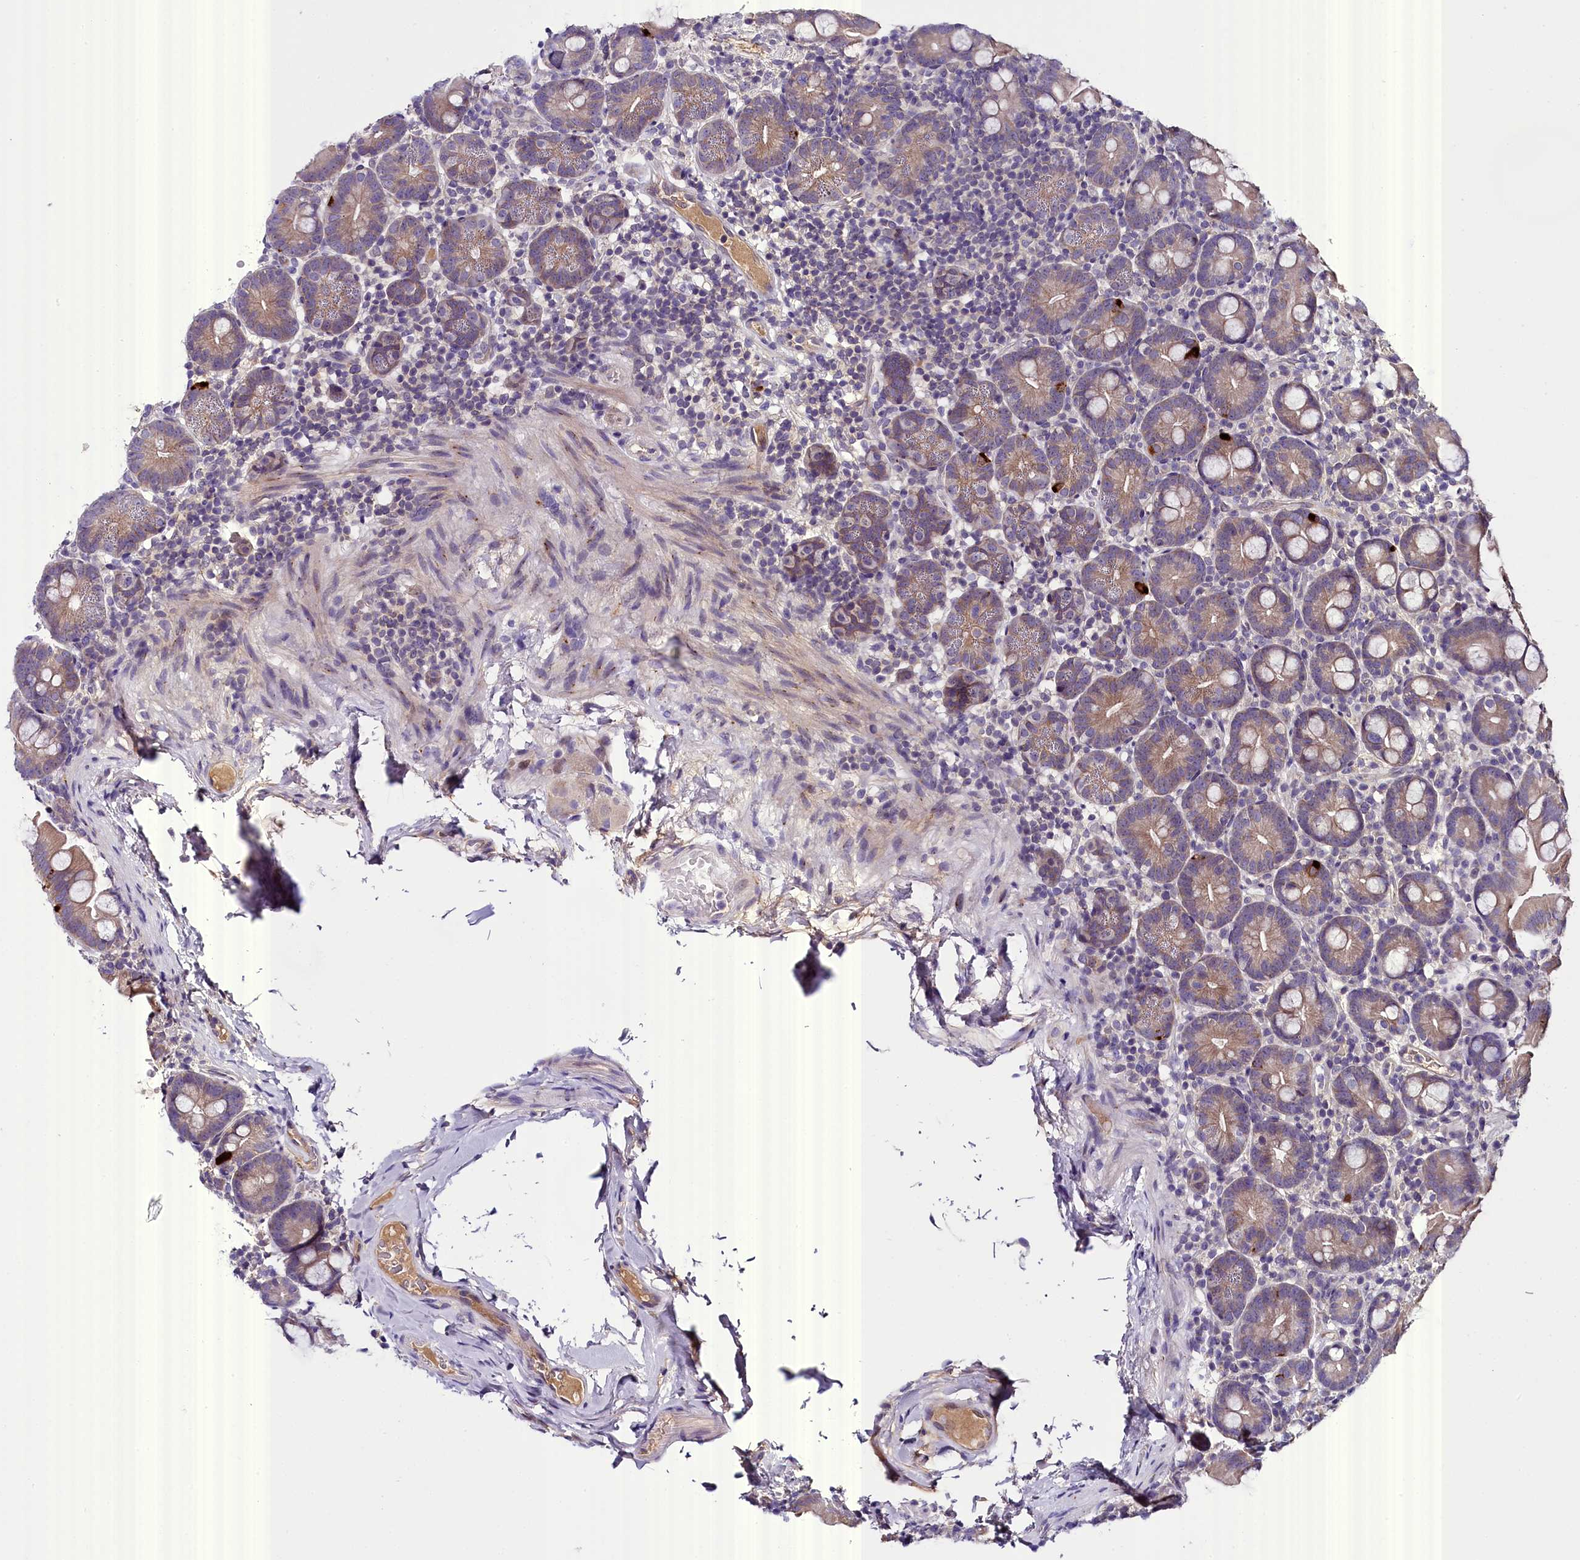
{"staining": {"intensity": "weak", "quantity": "25%-75%", "location": "cytoplasmic/membranous"}, "tissue": "small intestine", "cell_type": "Glandular cells", "image_type": "normal", "snomed": [{"axis": "morphology", "description": "Normal tissue, NOS"}, {"axis": "topography", "description": "Small intestine"}], "caption": "Brown immunohistochemical staining in unremarkable small intestine demonstrates weak cytoplasmic/membranous positivity in about 25%-75% of glandular cells. (IHC, brightfield microscopy, high magnification).", "gene": "ENKD1", "patient": {"sex": "female", "age": 68}}